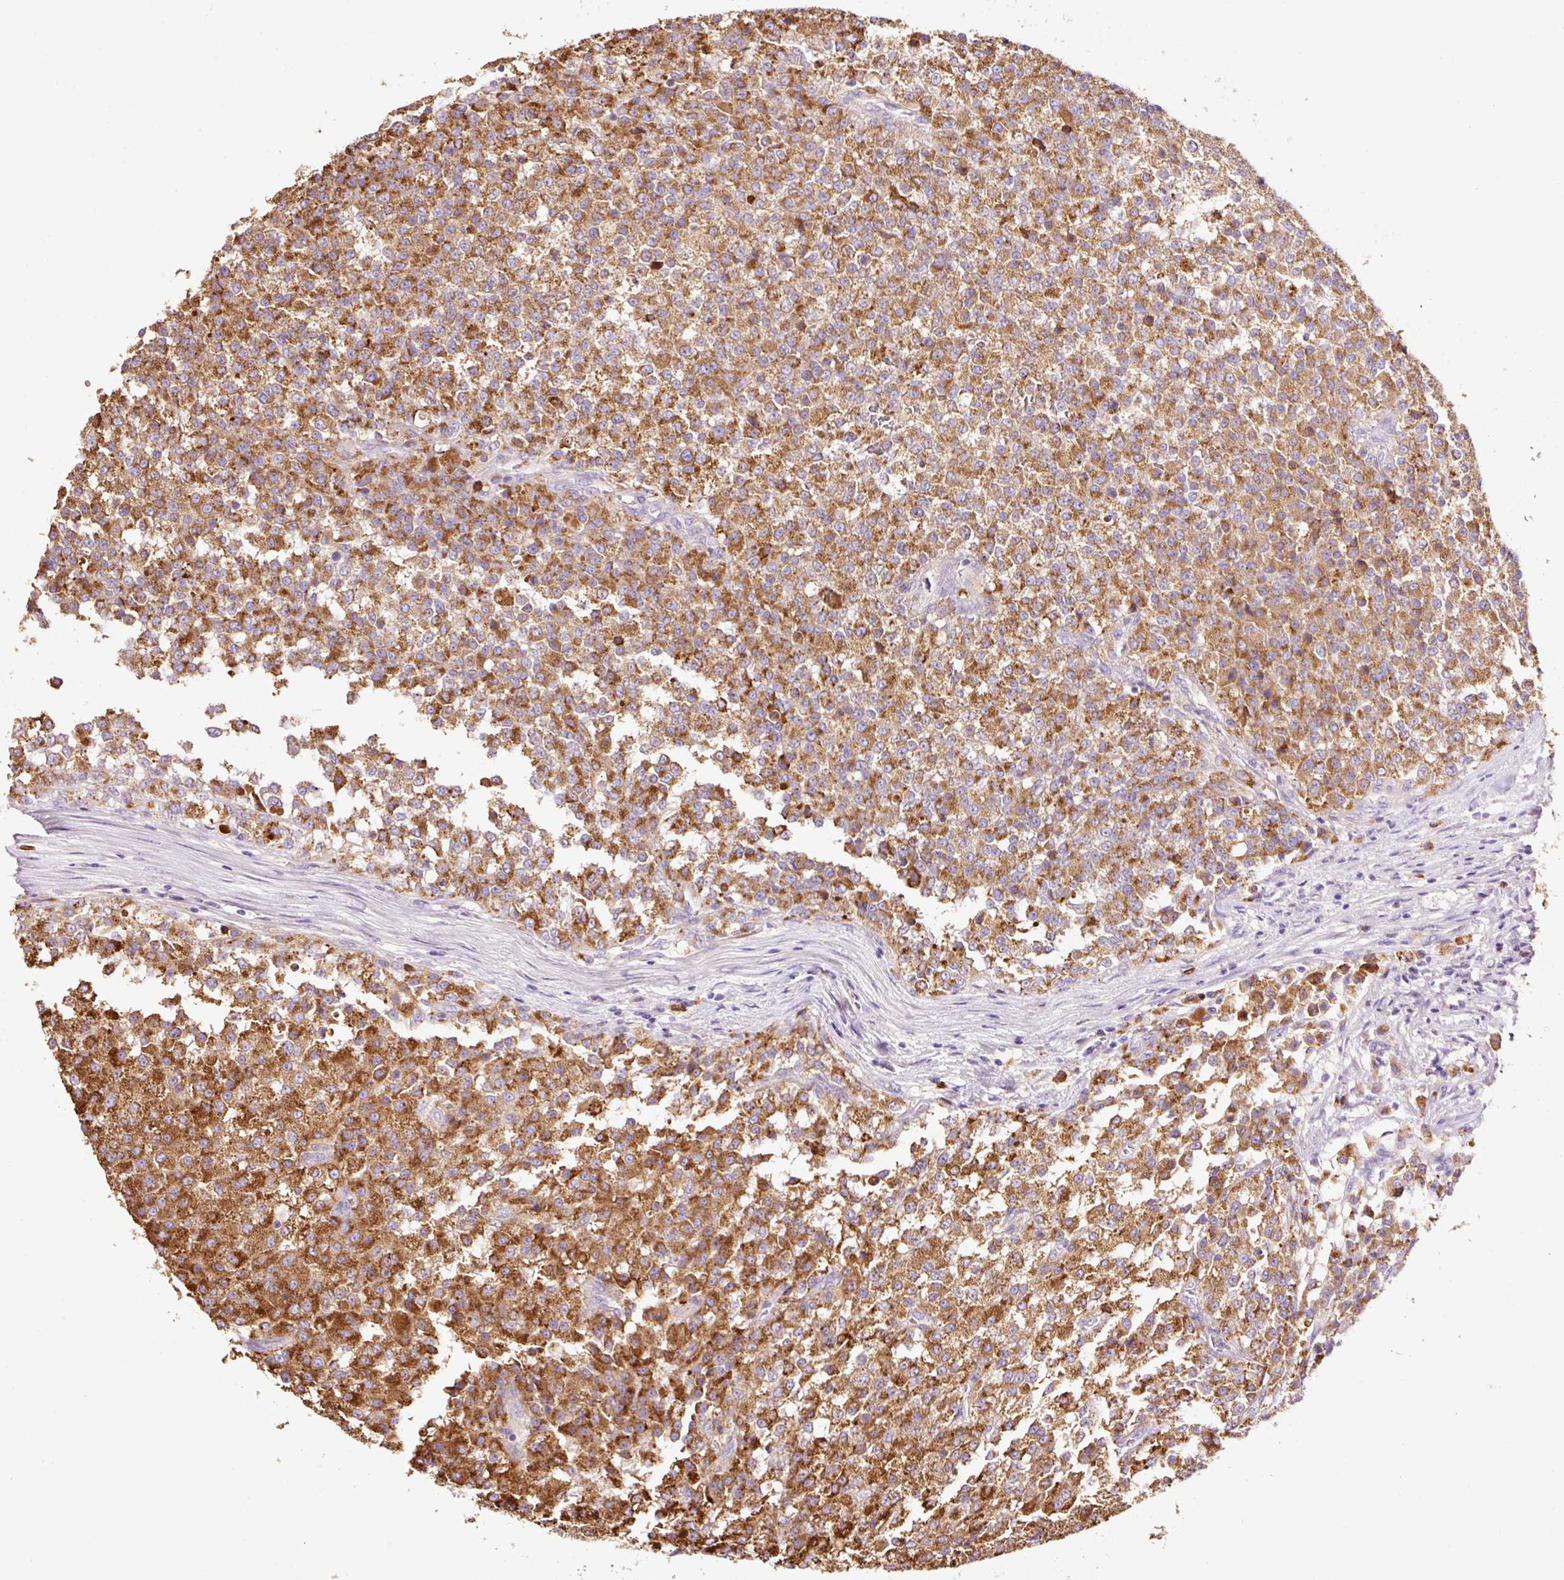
{"staining": {"intensity": "strong", "quantity": ">75%", "location": "cytoplasmic/membranous"}, "tissue": "testis cancer", "cell_type": "Tumor cells", "image_type": "cancer", "snomed": [{"axis": "morphology", "description": "Seminoma, NOS"}, {"axis": "topography", "description": "Testis"}], "caption": "Immunohistochemistry micrograph of seminoma (testis) stained for a protein (brown), which displays high levels of strong cytoplasmic/membranous expression in about >75% of tumor cells.", "gene": "TMC8", "patient": {"sex": "male", "age": 59}}